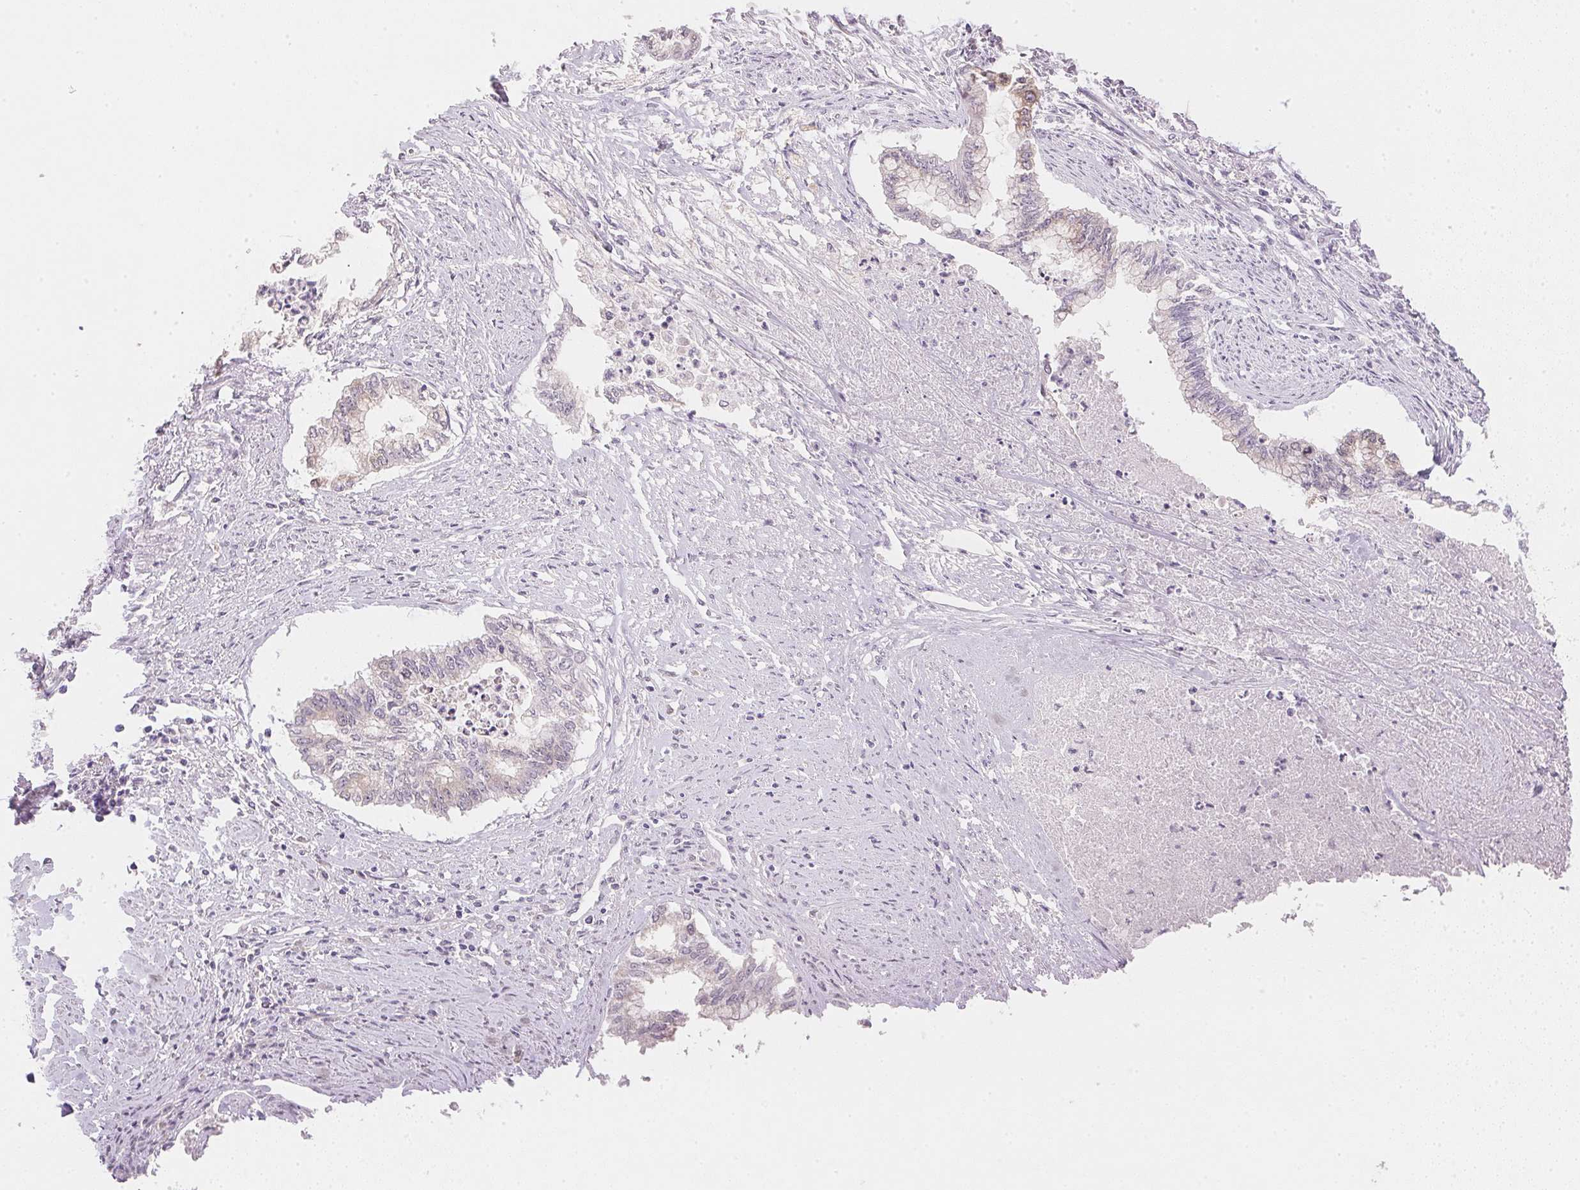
{"staining": {"intensity": "negative", "quantity": "none", "location": "none"}, "tissue": "endometrial cancer", "cell_type": "Tumor cells", "image_type": "cancer", "snomed": [{"axis": "morphology", "description": "Adenocarcinoma, NOS"}, {"axis": "topography", "description": "Endometrium"}], "caption": "There is no significant expression in tumor cells of adenocarcinoma (endometrial).", "gene": "DHCR24", "patient": {"sex": "female", "age": 79}}